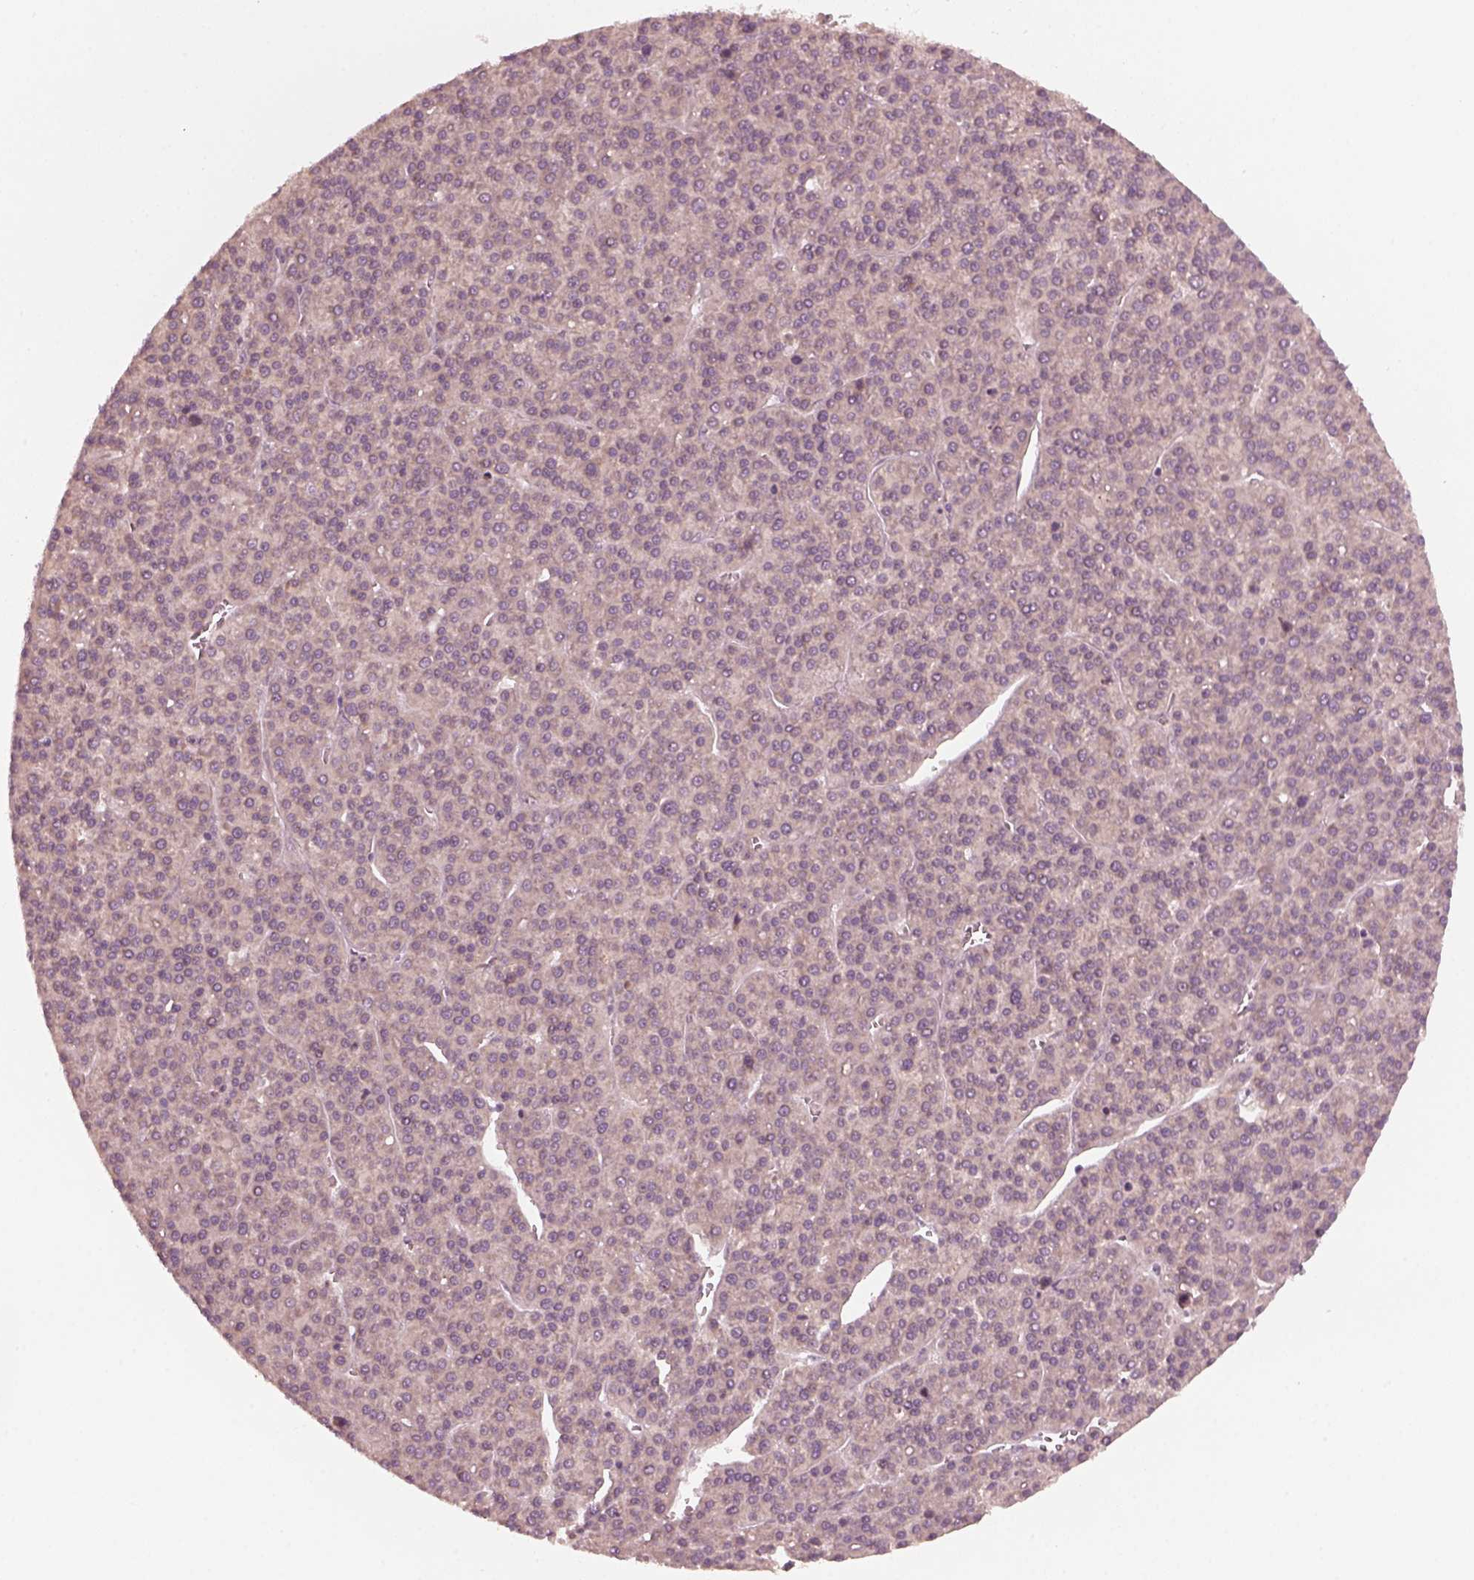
{"staining": {"intensity": "negative", "quantity": "none", "location": "none"}, "tissue": "liver cancer", "cell_type": "Tumor cells", "image_type": "cancer", "snomed": [{"axis": "morphology", "description": "Carcinoma, Hepatocellular, NOS"}, {"axis": "topography", "description": "Liver"}], "caption": "IHC of liver cancer exhibits no staining in tumor cells. Brightfield microscopy of IHC stained with DAB (3,3'-diaminobenzidine) (brown) and hematoxylin (blue), captured at high magnification.", "gene": "FAF2", "patient": {"sex": "female", "age": 58}}